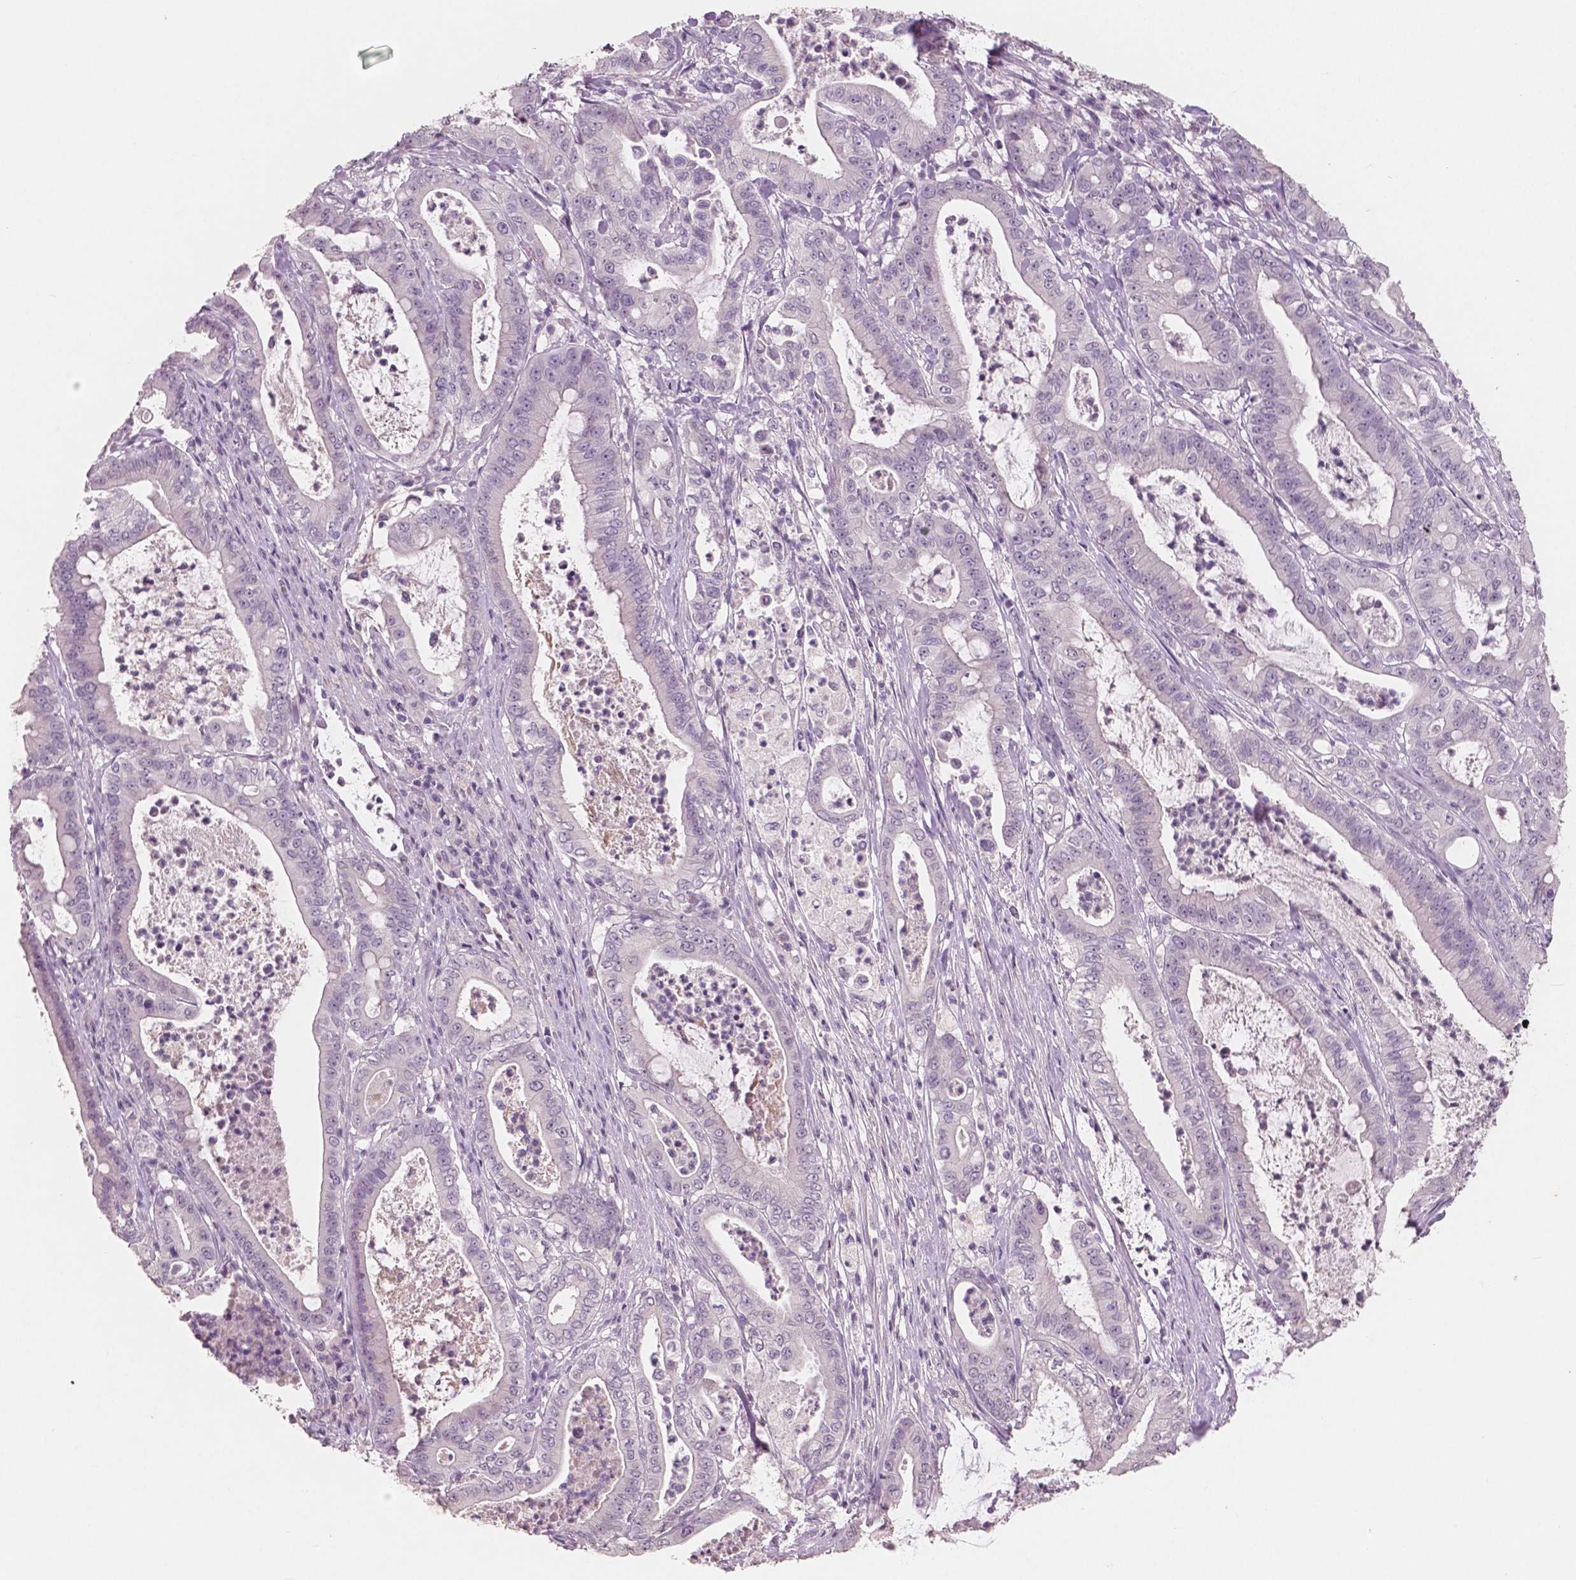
{"staining": {"intensity": "negative", "quantity": "none", "location": "none"}, "tissue": "pancreatic cancer", "cell_type": "Tumor cells", "image_type": "cancer", "snomed": [{"axis": "morphology", "description": "Adenocarcinoma, NOS"}, {"axis": "topography", "description": "Pancreas"}], "caption": "Pancreatic cancer was stained to show a protein in brown. There is no significant staining in tumor cells.", "gene": "RNASE7", "patient": {"sex": "male", "age": 71}}